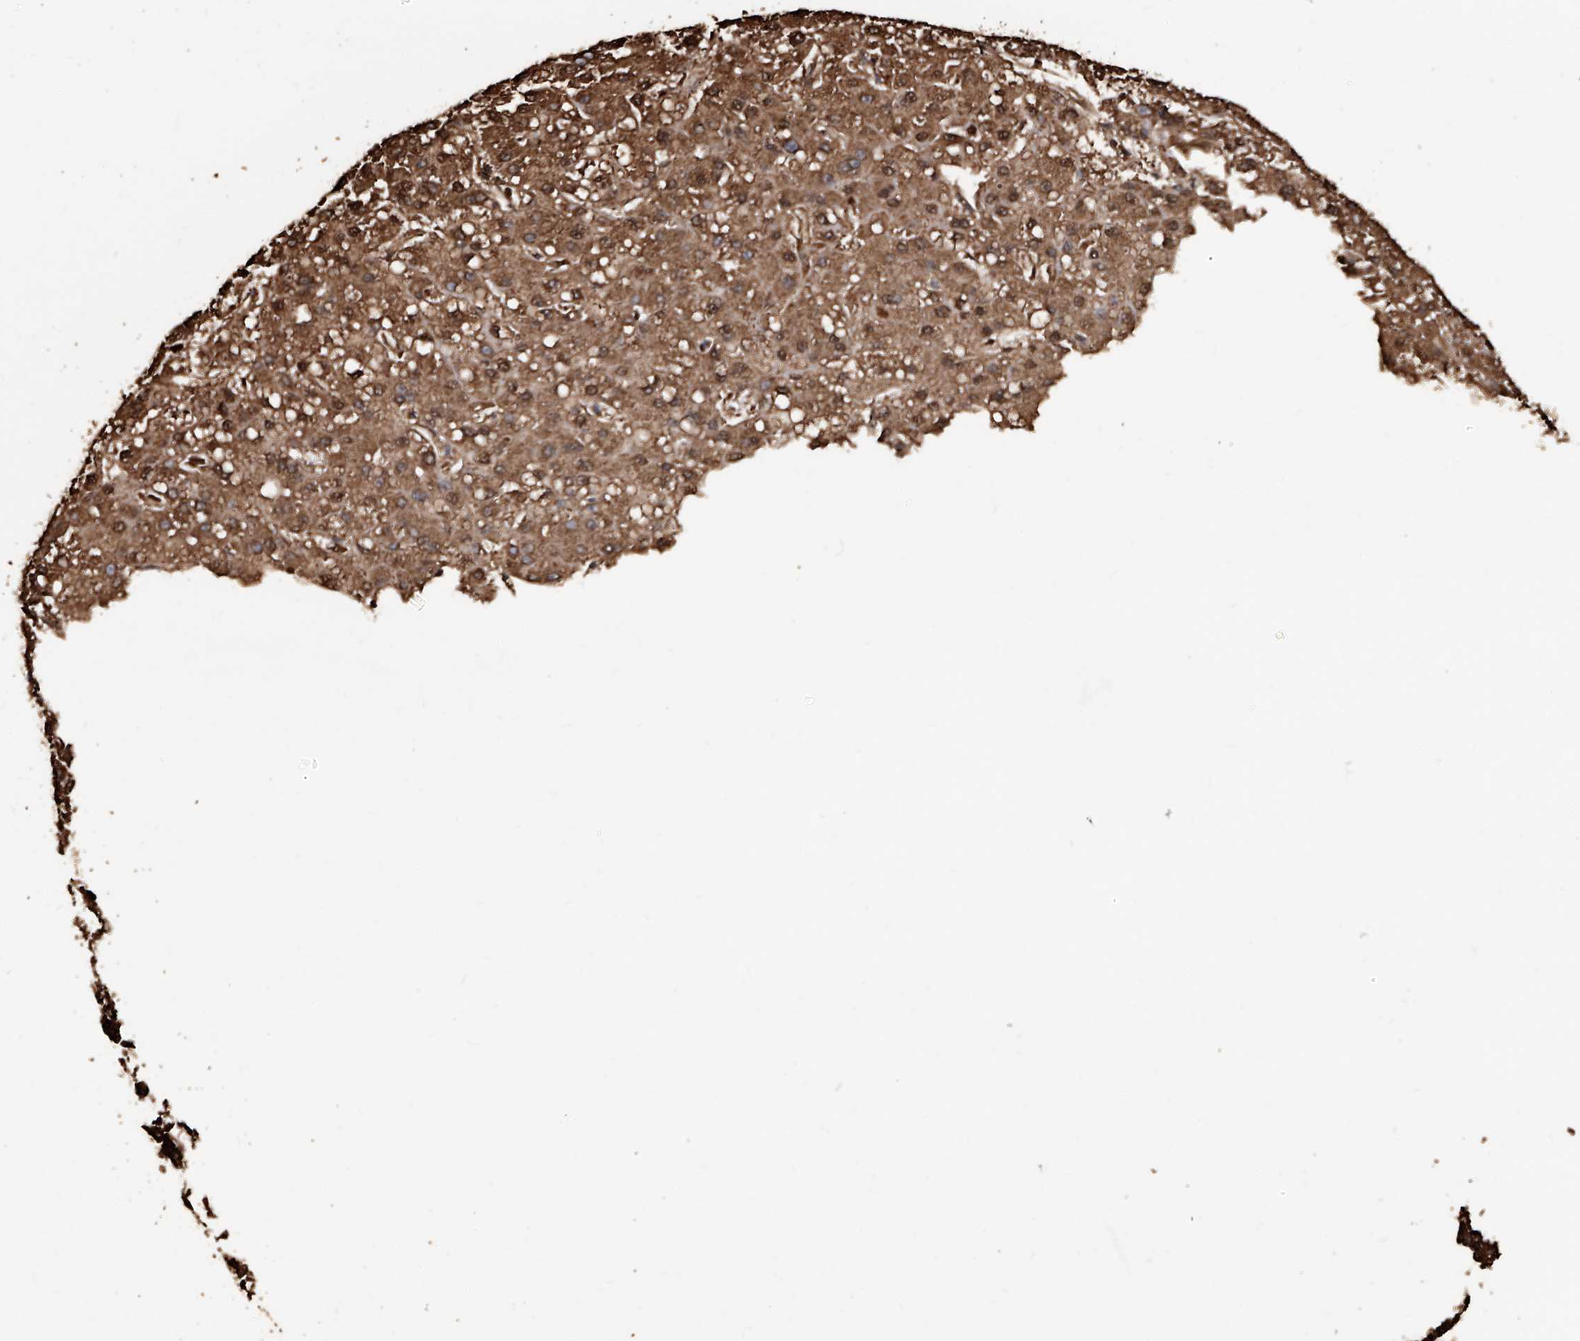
{"staining": {"intensity": "moderate", "quantity": ">75%", "location": "cytoplasmic/membranous,nuclear"}, "tissue": "liver cancer", "cell_type": "Tumor cells", "image_type": "cancer", "snomed": [{"axis": "morphology", "description": "Carcinoma, Hepatocellular, NOS"}, {"axis": "topography", "description": "Liver"}], "caption": "Human hepatocellular carcinoma (liver) stained for a protein (brown) shows moderate cytoplasmic/membranous and nuclear positive staining in approximately >75% of tumor cells.", "gene": "NHS", "patient": {"sex": "male", "age": 67}}